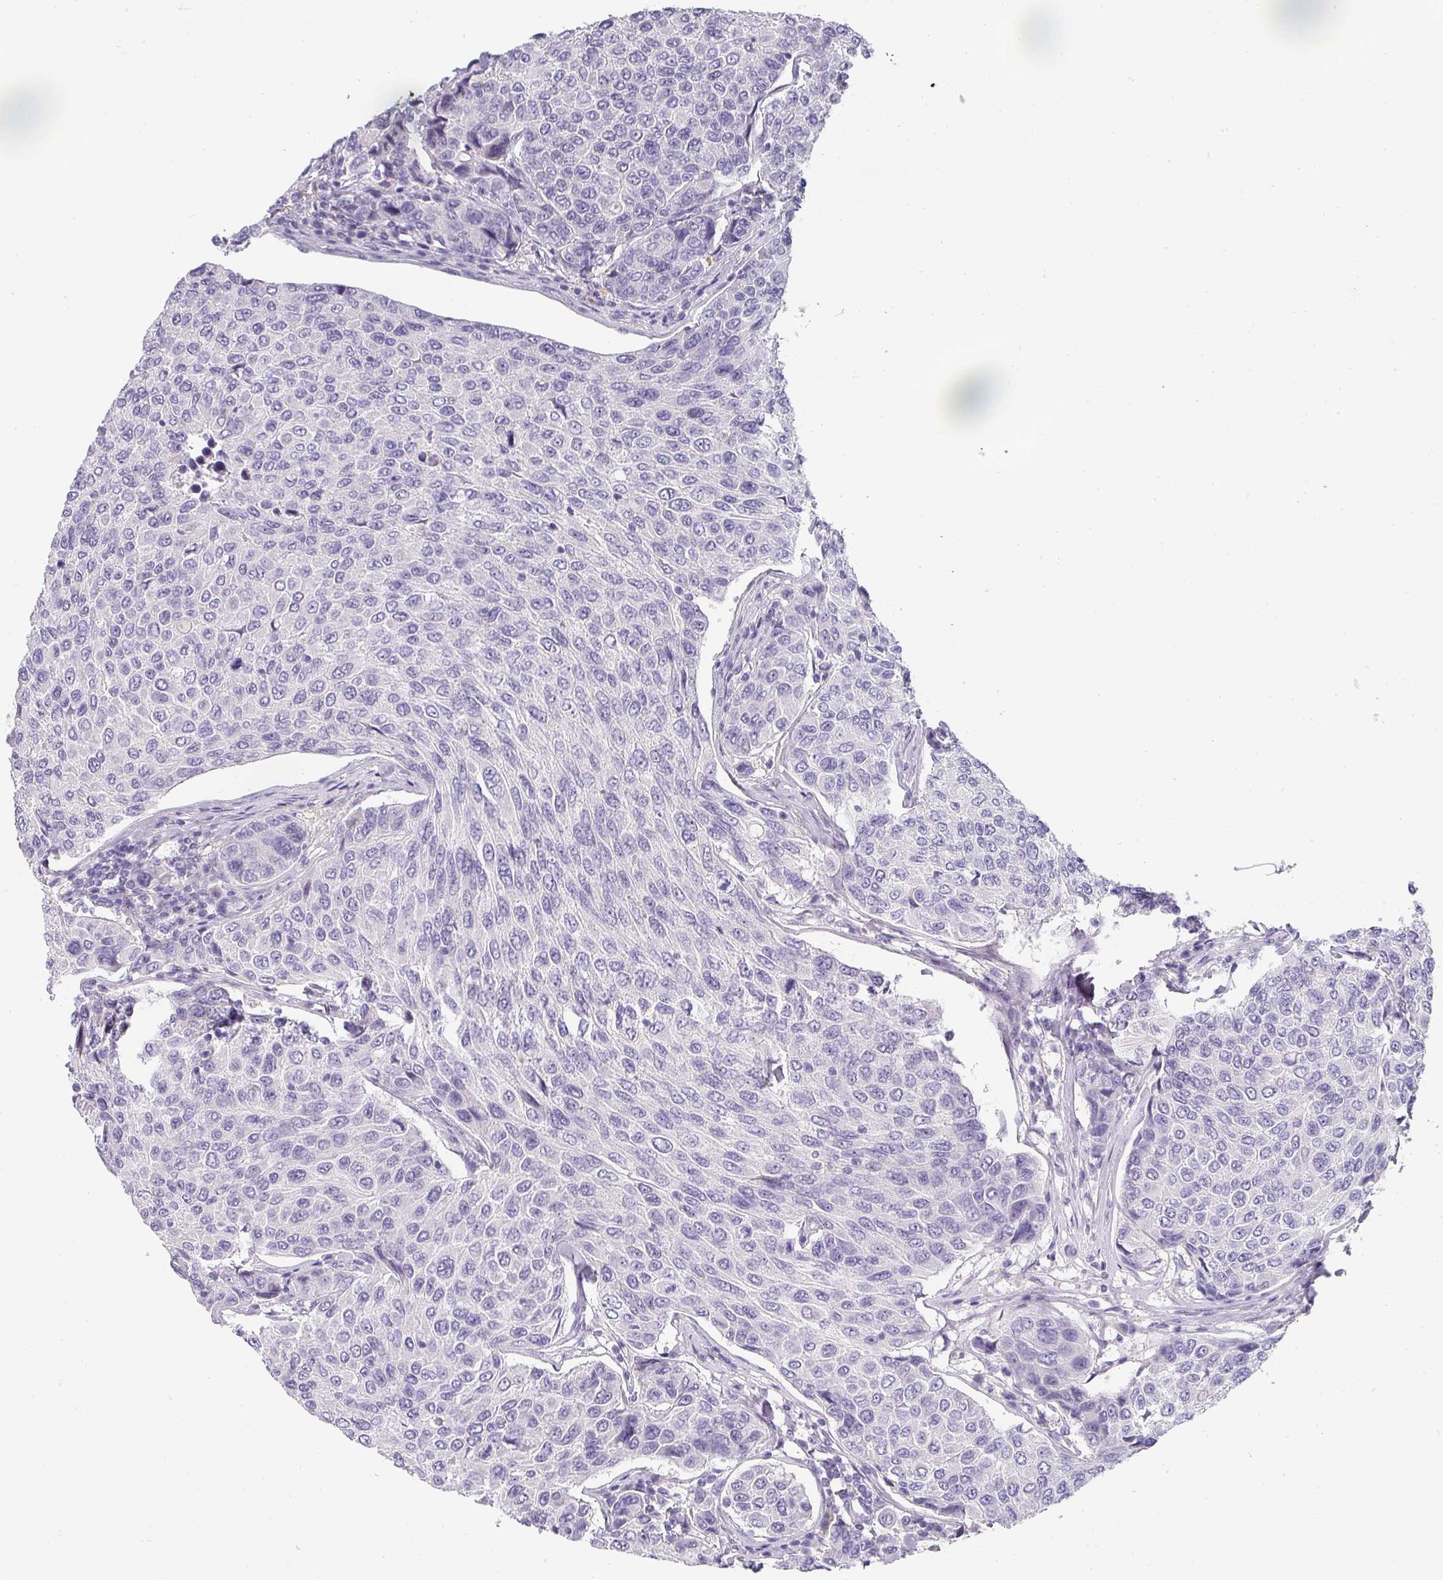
{"staining": {"intensity": "negative", "quantity": "none", "location": "none"}, "tissue": "breast cancer", "cell_type": "Tumor cells", "image_type": "cancer", "snomed": [{"axis": "morphology", "description": "Duct carcinoma"}, {"axis": "topography", "description": "Breast"}], "caption": "DAB immunohistochemical staining of human breast cancer exhibits no significant positivity in tumor cells.", "gene": "BTLA", "patient": {"sex": "female", "age": 55}}